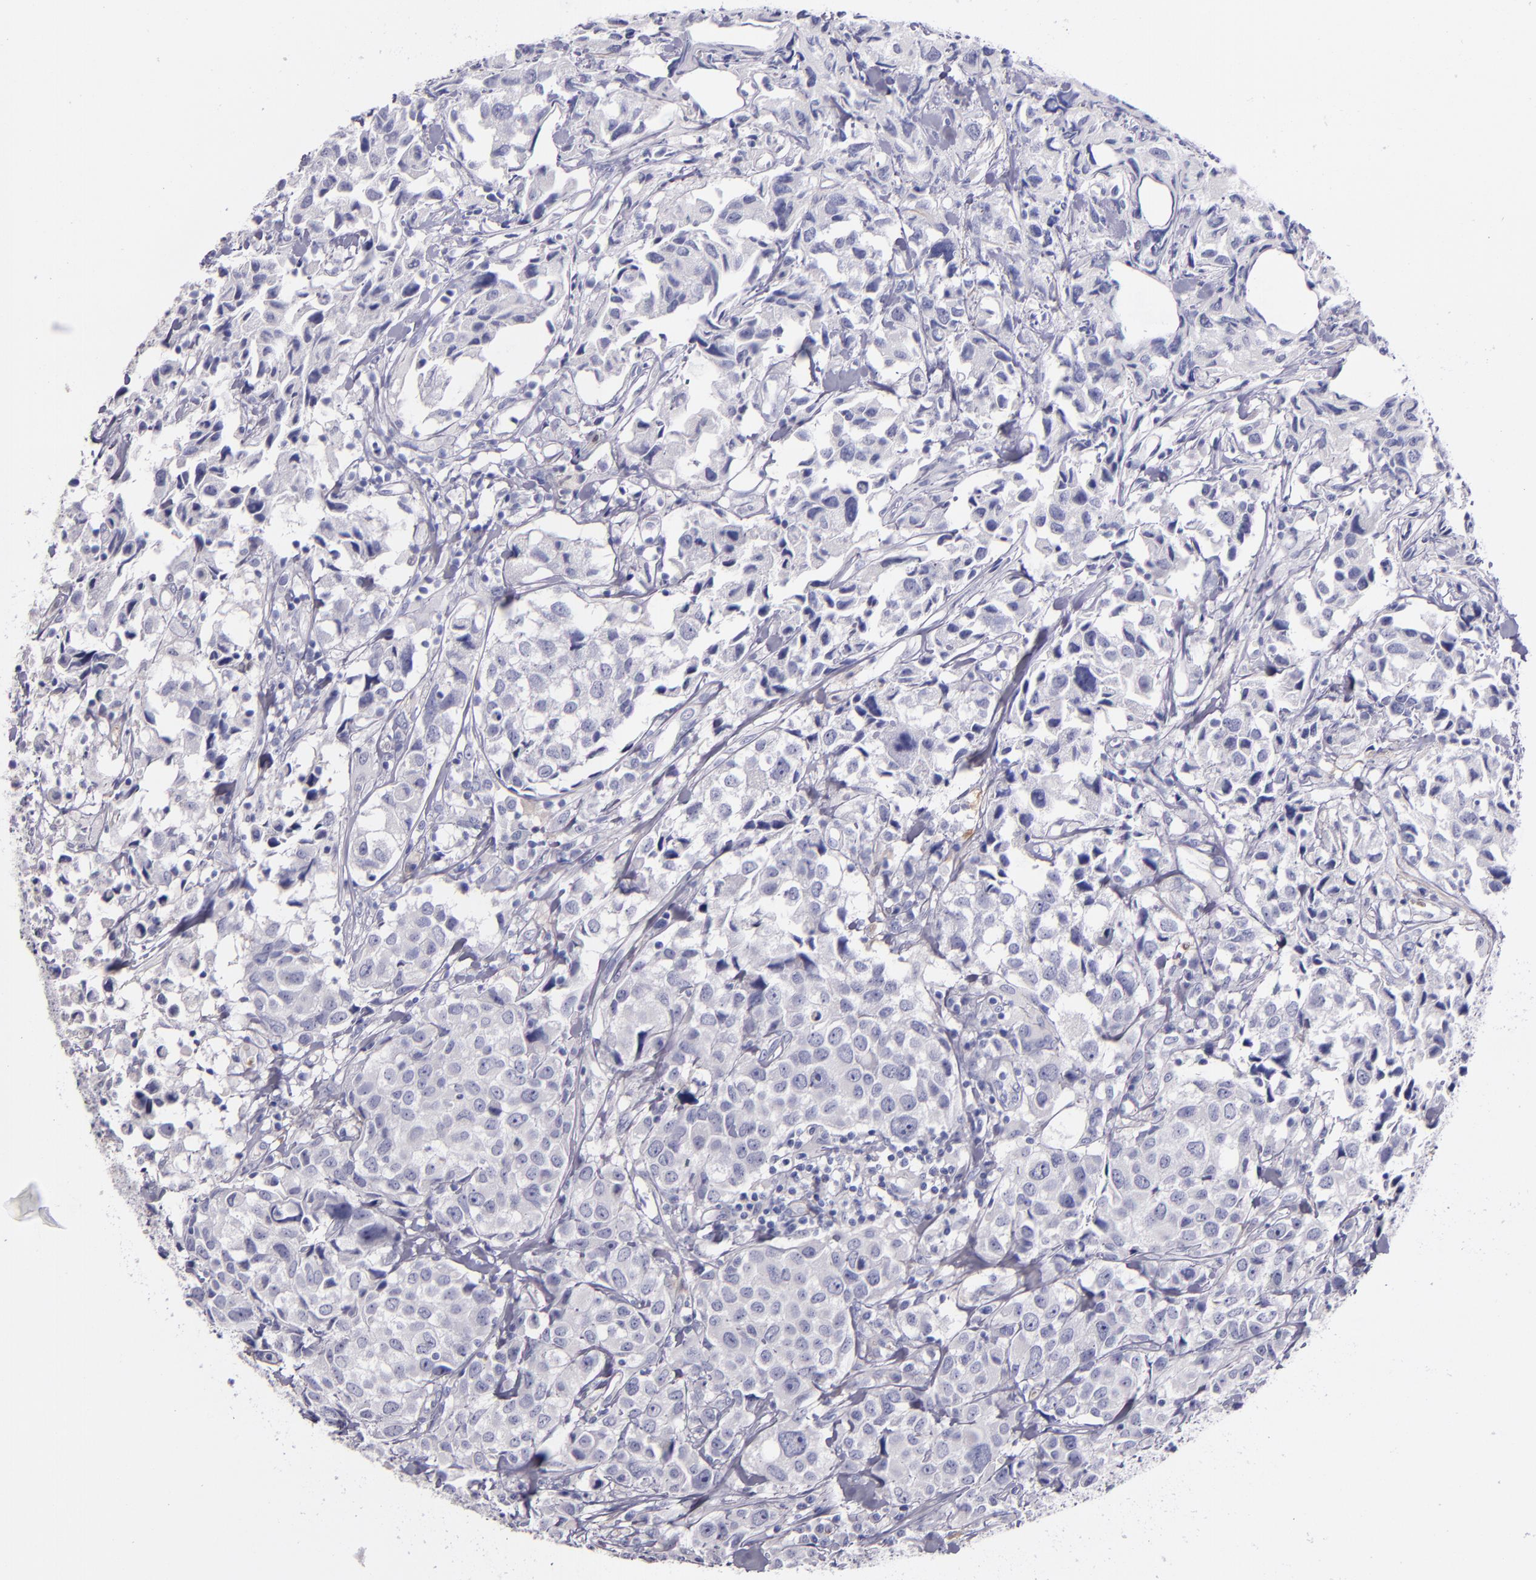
{"staining": {"intensity": "negative", "quantity": "none", "location": "none"}, "tissue": "urothelial cancer", "cell_type": "Tumor cells", "image_type": "cancer", "snomed": [{"axis": "morphology", "description": "Urothelial carcinoma, High grade"}, {"axis": "topography", "description": "Urinary bladder"}], "caption": "A micrograph of human urothelial cancer is negative for staining in tumor cells.", "gene": "F13A1", "patient": {"sex": "female", "age": 75}}